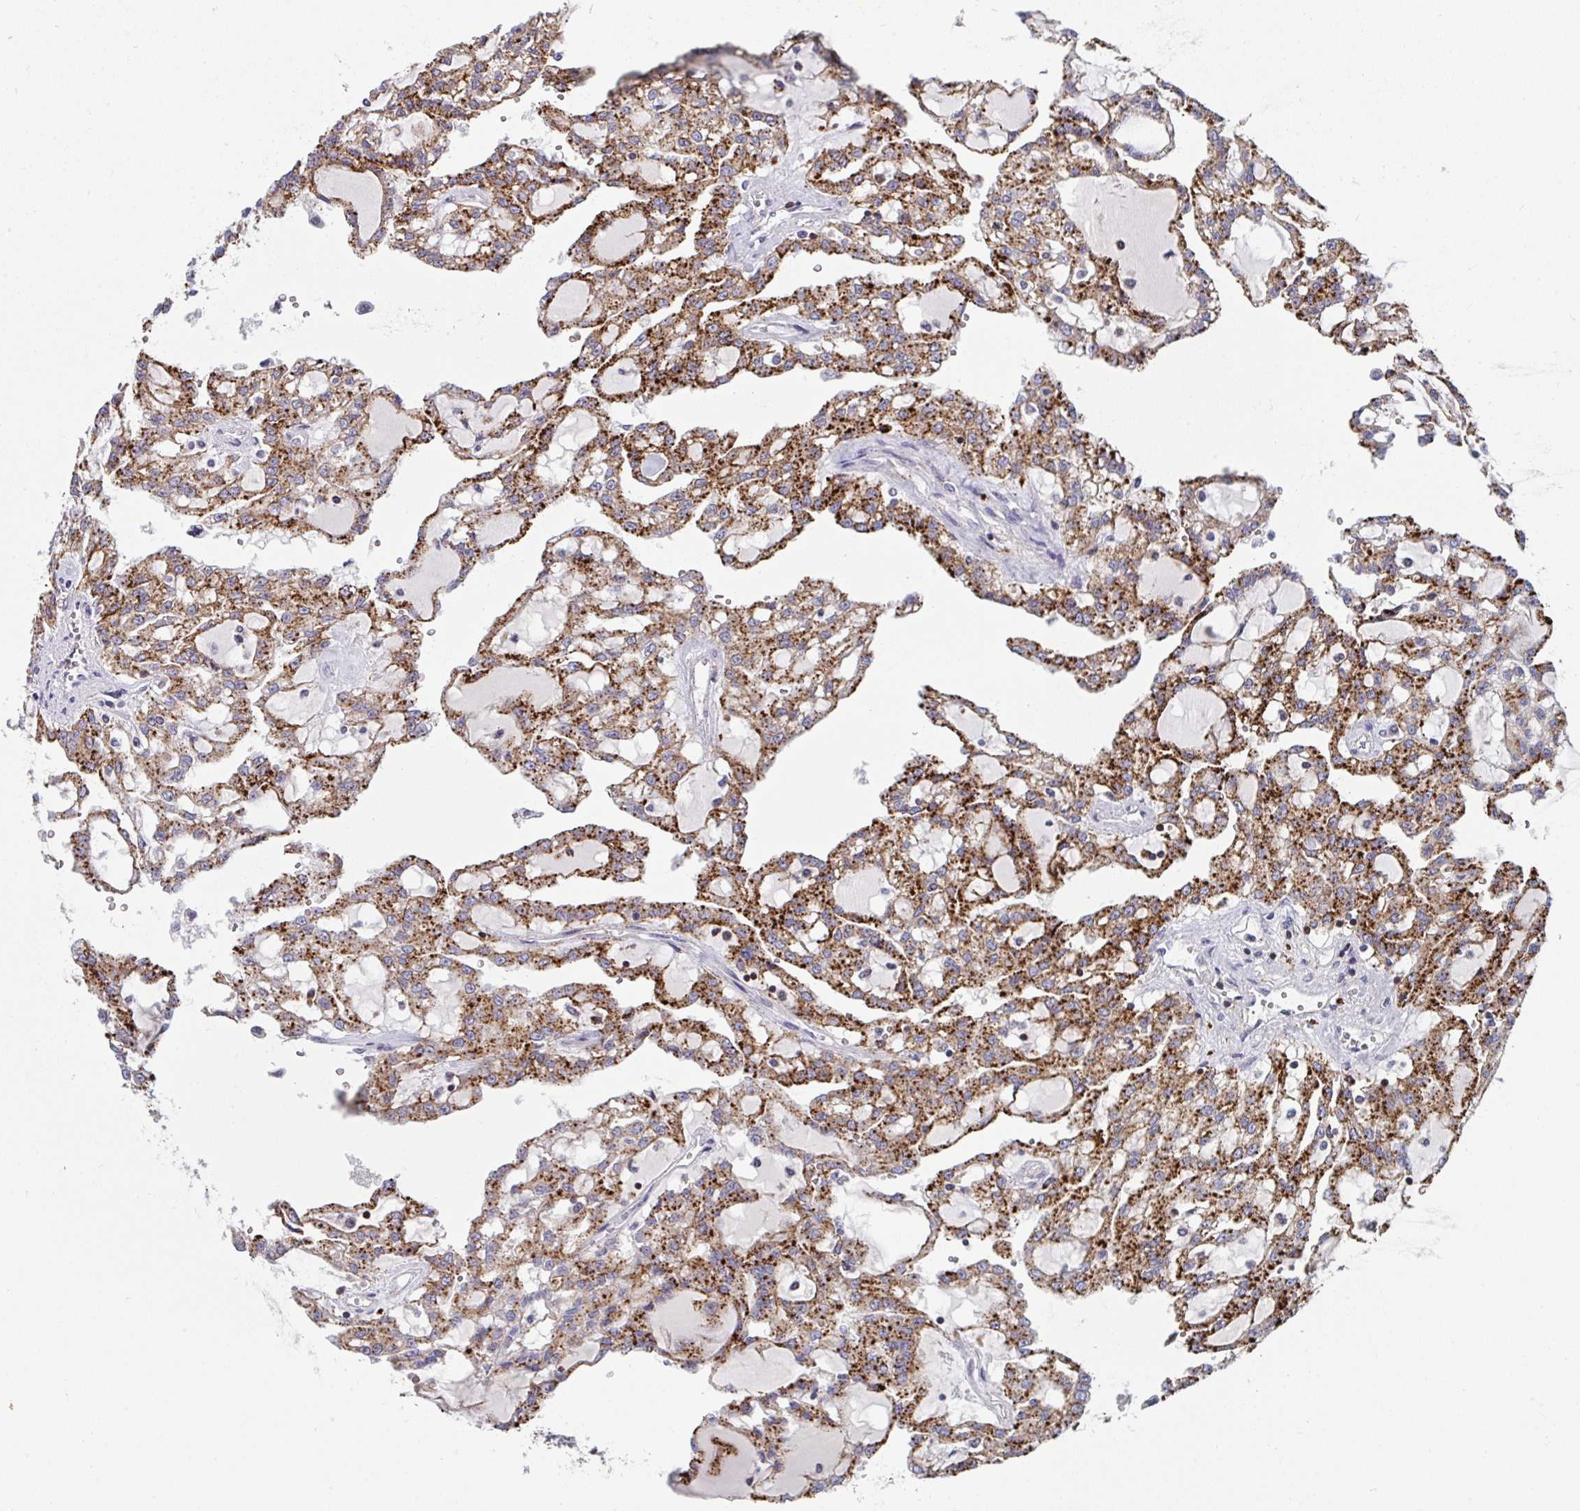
{"staining": {"intensity": "strong", "quantity": ">75%", "location": "cytoplasmic/membranous"}, "tissue": "renal cancer", "cell_type": "Tumor cells", "image_type": "cancer", "snomed": [{"axis": "morphology", "description": "Adenocarcinoma, NOS"}, {"axis": "topography", "description": "Kidney"}], "caption": "The image reveals staining of adenocarcinoma (renal), revealing strong cytoplasmic/membranous protein positivity (brown color) within tumor cells.", "gene": "AOC2", "patient": {"sex": "male", "age": 63}}